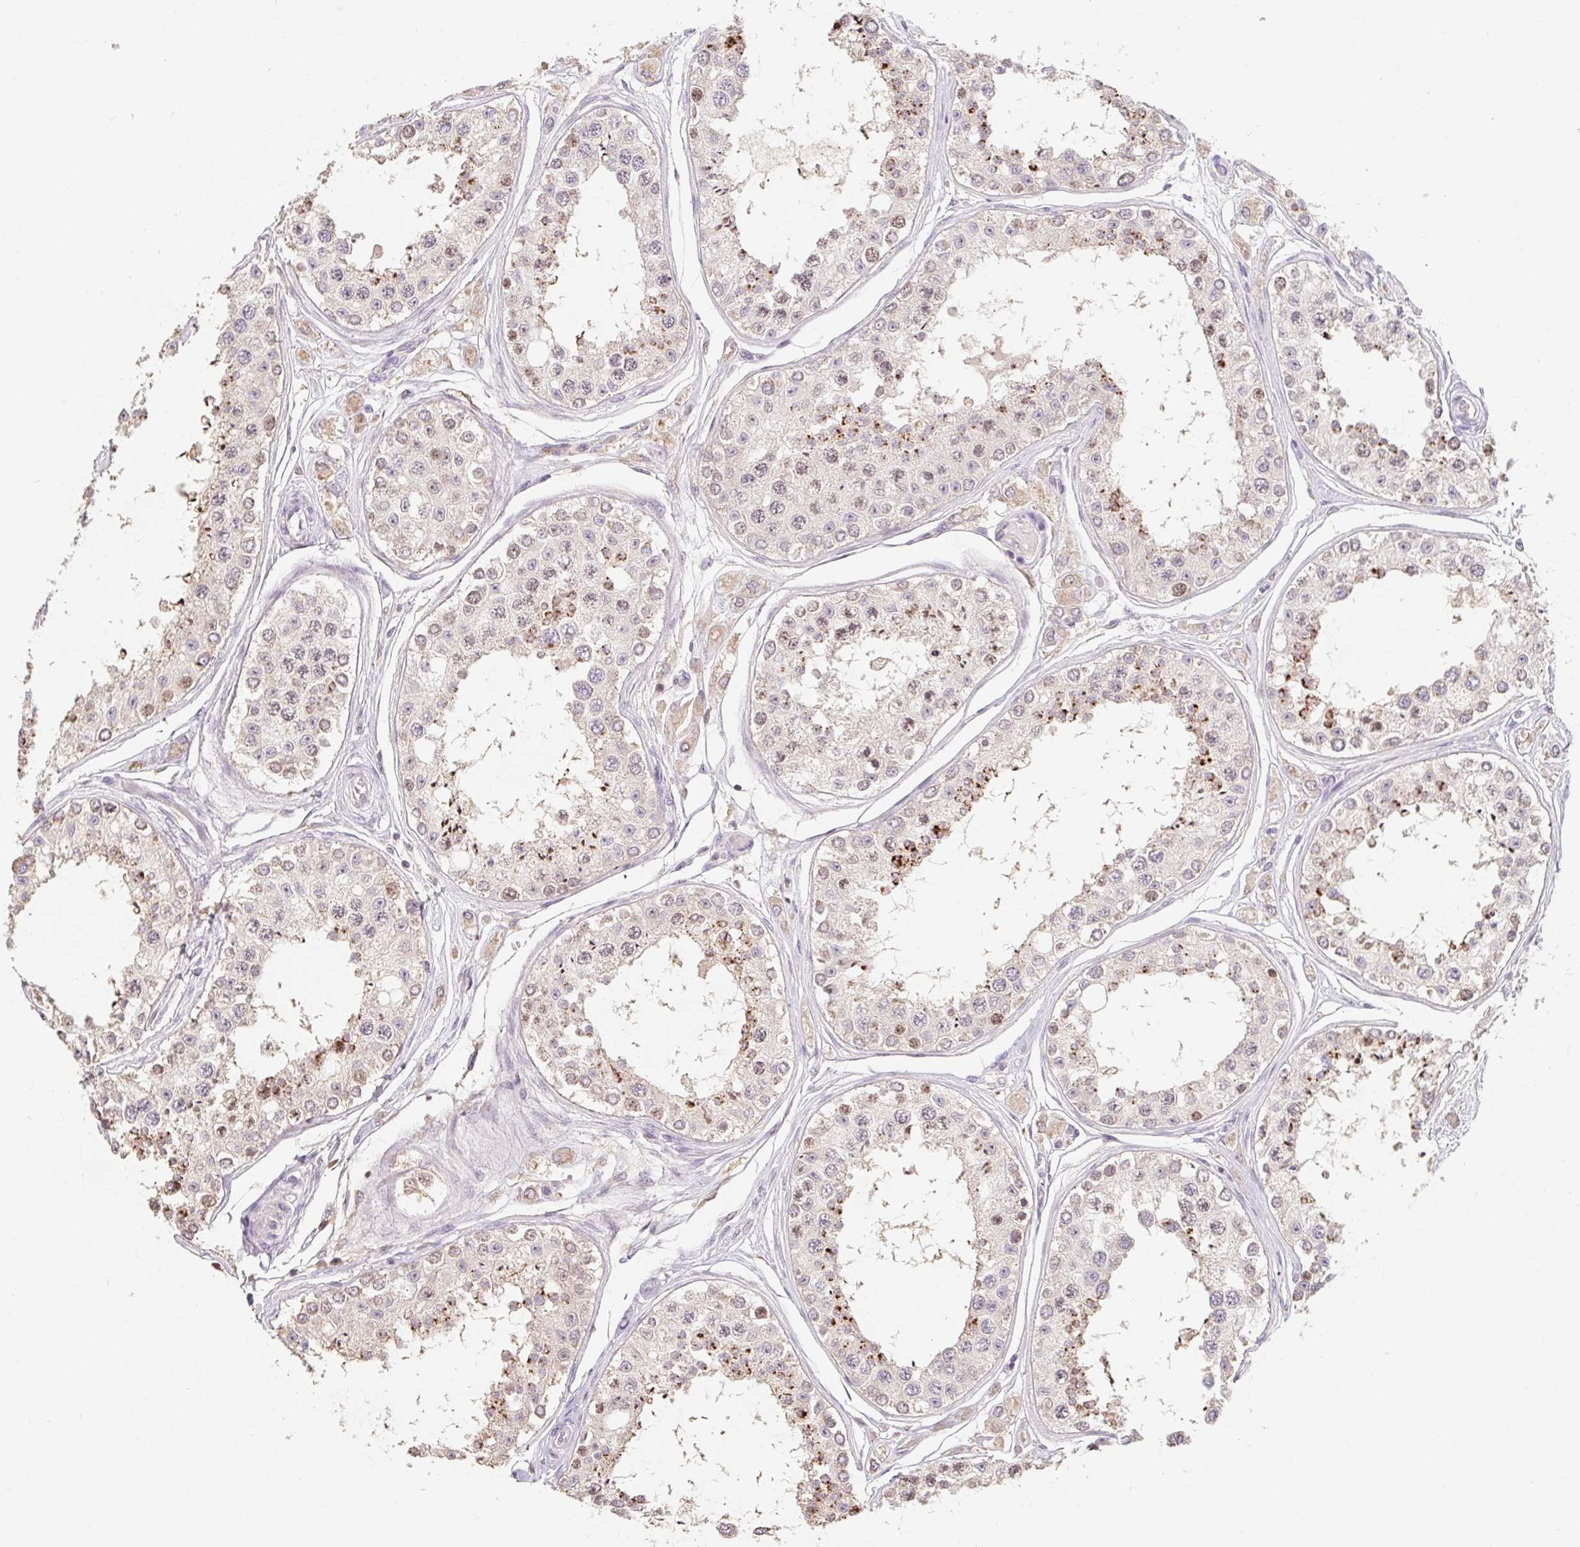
{"staining": {"intensity": "strong", "quantity": "25%-75%", "location": "cytoplasmic/membranous,nuclear"}, "tissue": "testis", "cell_type": "Cells in seminiferous ducts", "image_type": "normal", "snomed": [{"axis": "morphology", "description": "Normal tissue, NOS"}, {"axis": "topography", "description": "Testis"}], "caption": "The histopathology image displays a brown stain indicating the presence of a protein in the cytoplasmic/membranous,nuclear of cells in seminiferous ducts in testis. The protein of interest is stained brown, and the nuclei are stained in blue (DAB (3,3'-diaminobenzidine) IHC with brightfield microscopy, high magnification).", "gene": "MIA2", "patient": {"sex": "male", "age": 25}}